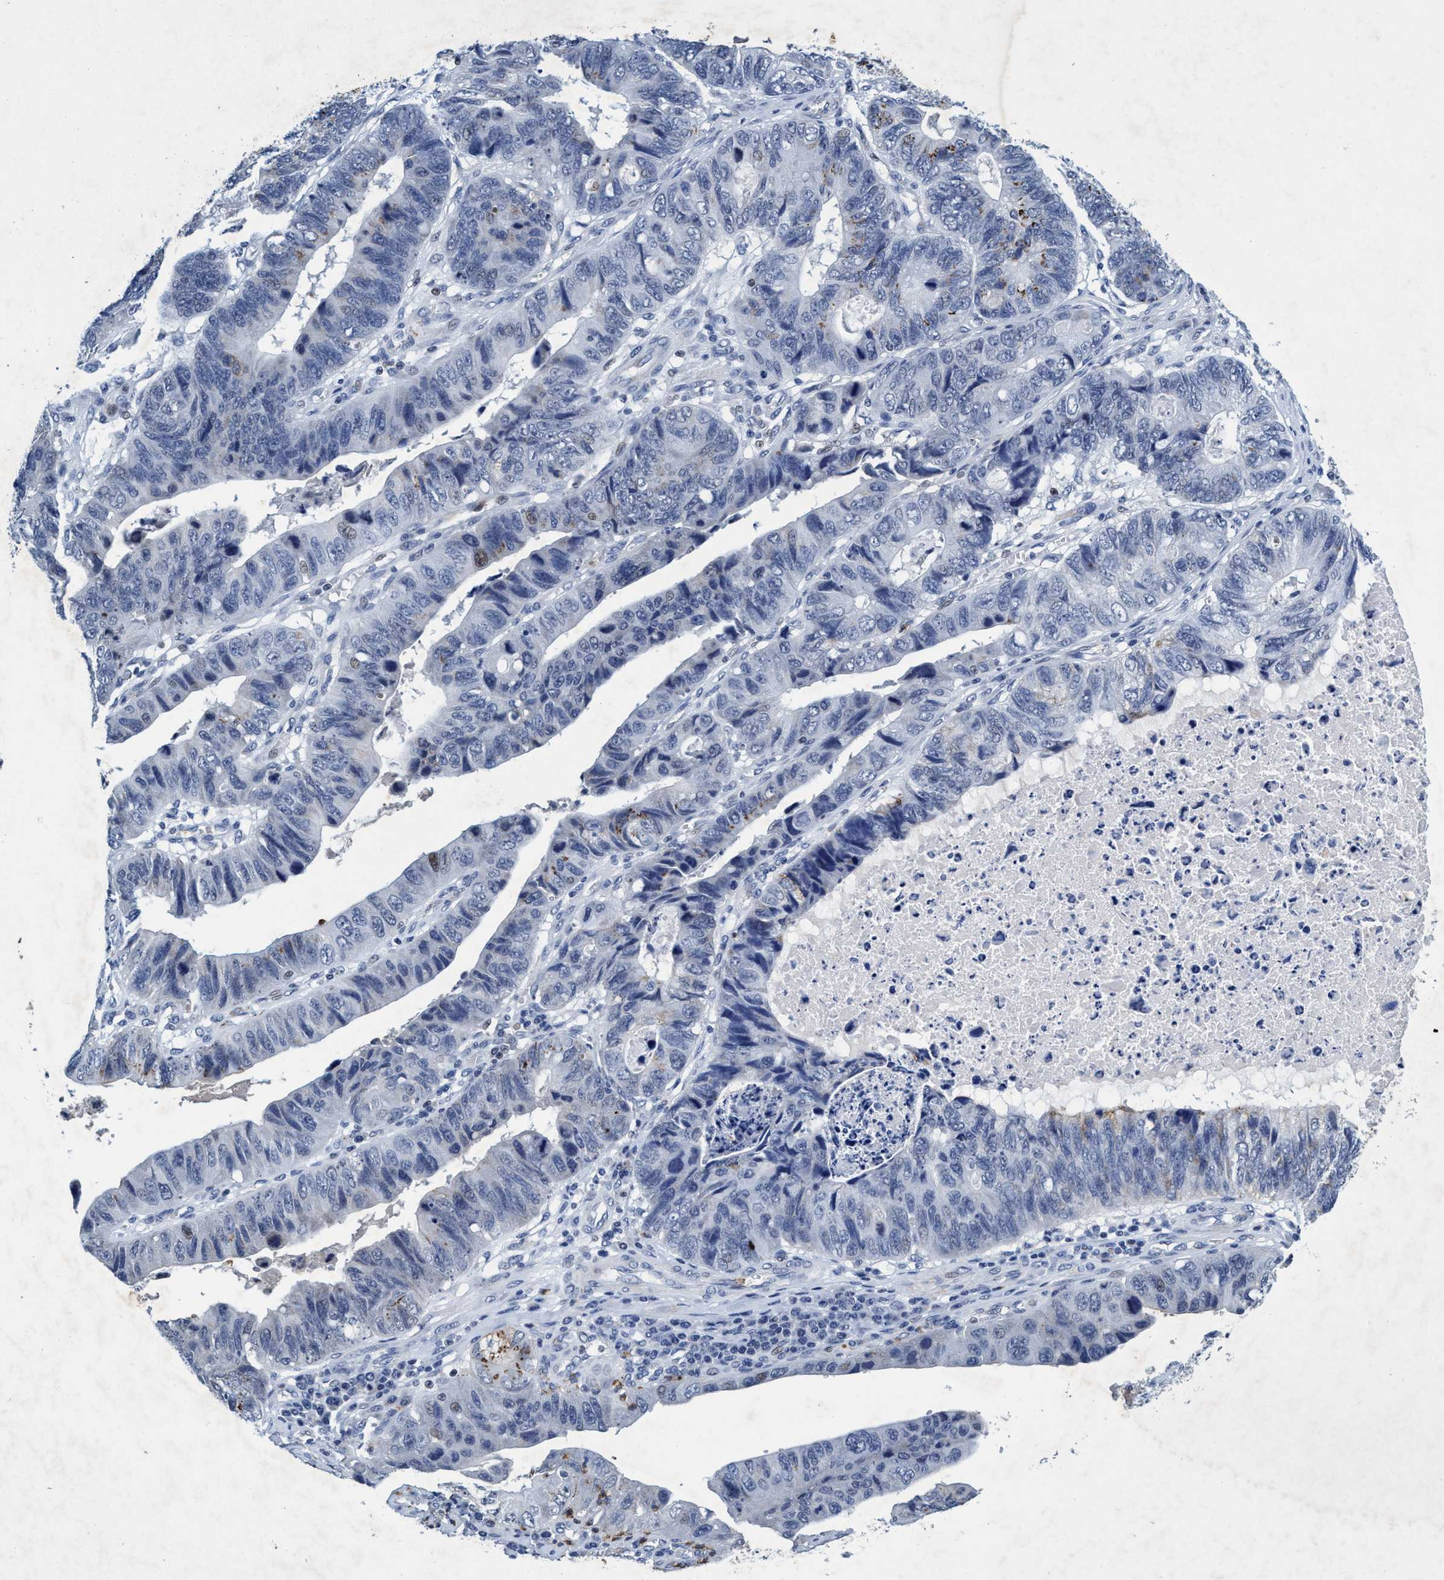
{"staining": {"intensity": "weak", "quantity": "<25%", "location": "cytoplasmic/membranous"}, "tissue": "stomach cancer", "cell_type": "Tumor cells", "image_type": "cancer", "snomed": [{"axis": "morphology", "description": "Adenocarcinoma, NOS"}, {"axis": "topography", "description": "Stomach"}], "caption": "There is no significant positivity in tumor cells of stomach cancer. (DAB (3,3'-diaminobenzidine) immunohistochemistry visualized using brightfield microscopy, high magnification).", "gene": "GRB14", "patient": {"sex": "male", "age": 59}}